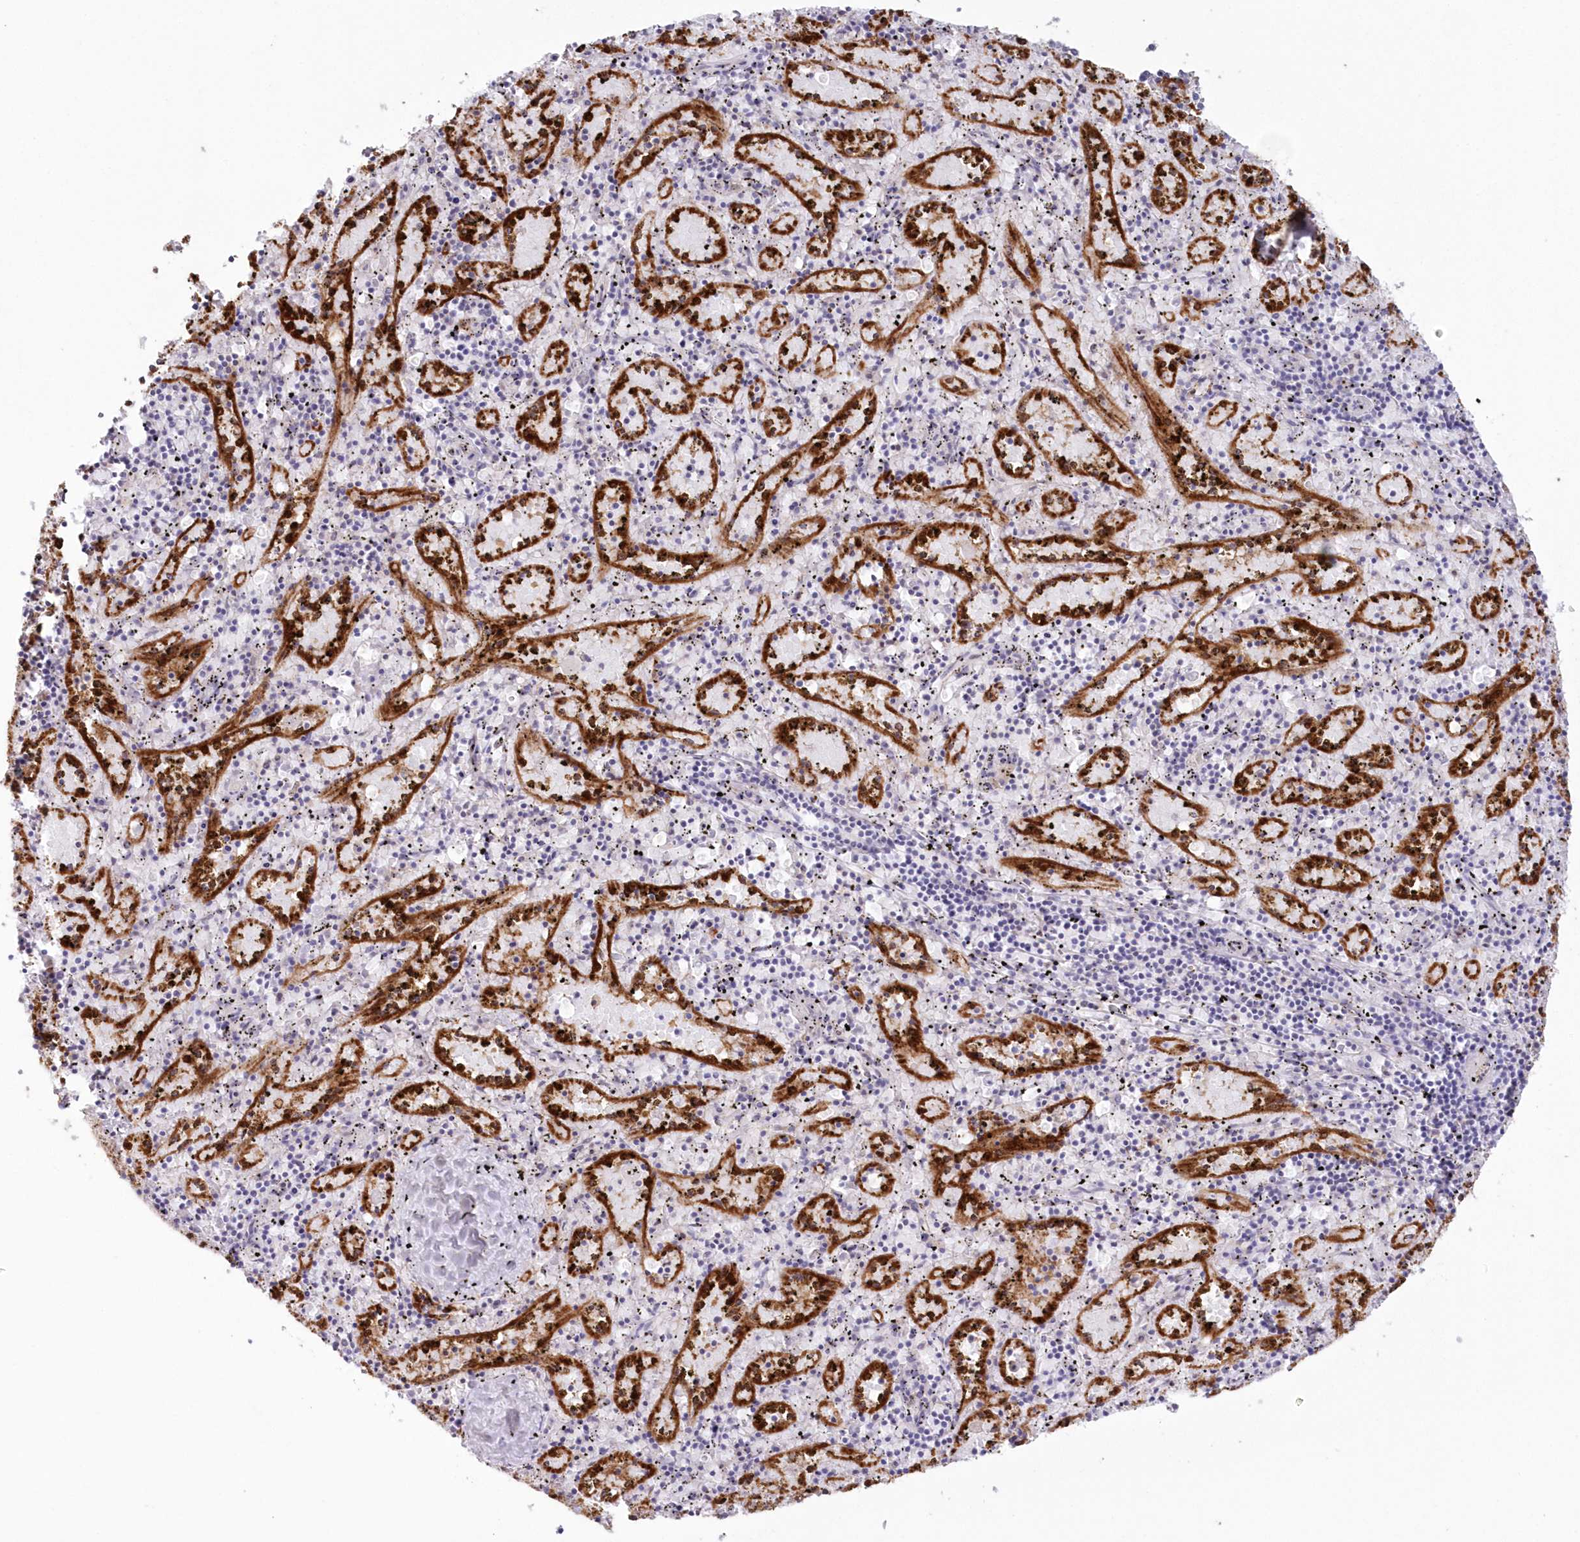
{"staining": {"intensity": "negative", "quantity": "none", "location": "none"}, "tissue": "spleen", "cell_type": "Cells in red pulp", "image_type": "normal", "snomed": [{"axis": "morphology", "description": "Normal tissue, NOS"}, {"axis": "topography", "description": "Spleen"}], "caption": "The IHC image has no significant expression in cells in red pulp of spleen. (IHC, brightfield microscopy, high magnification).", "gene": "RAB11FIP5", "patient": {"sex": "male", "age": 11}}